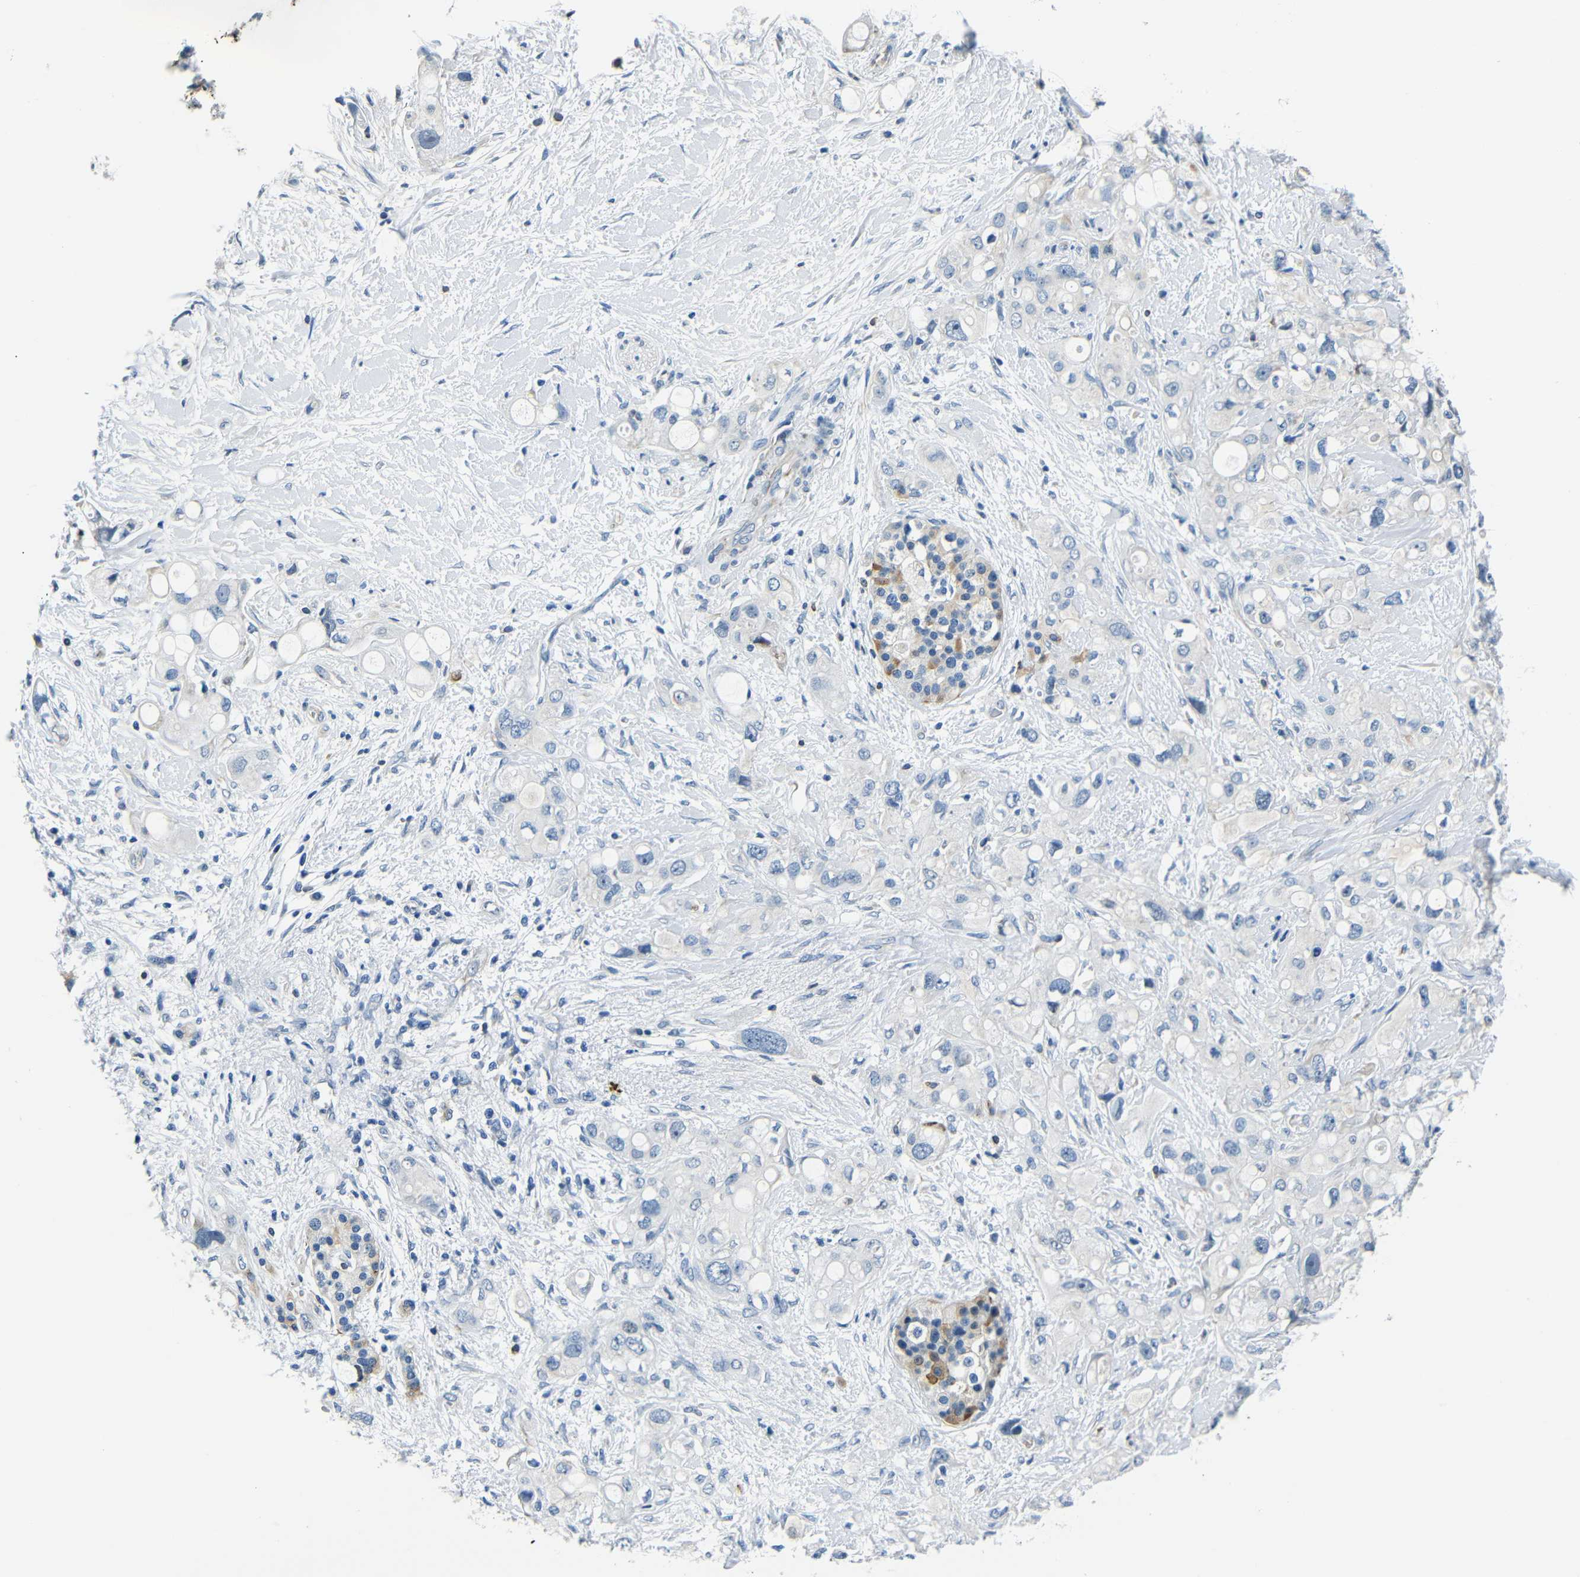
{"staining": {"intensity": "negative", "quantity": "none", "location": "none"}, "tissue": "pancreatic cancer", "cell_type": "Tumor cells", "image_type": "cancer", "snomed": [{"axis": "morphology", "description": "Adenocarcinoma, NOS"}, {"axis": "topography", "description": "Pancreas"}], "caption": "Pancreatic adenocarcinoma was stained to show a protein in brown. There is no significant positivity in tumor cells.", "gene": "TAFA1", "patient": {"sex": "female", "age": 56}}